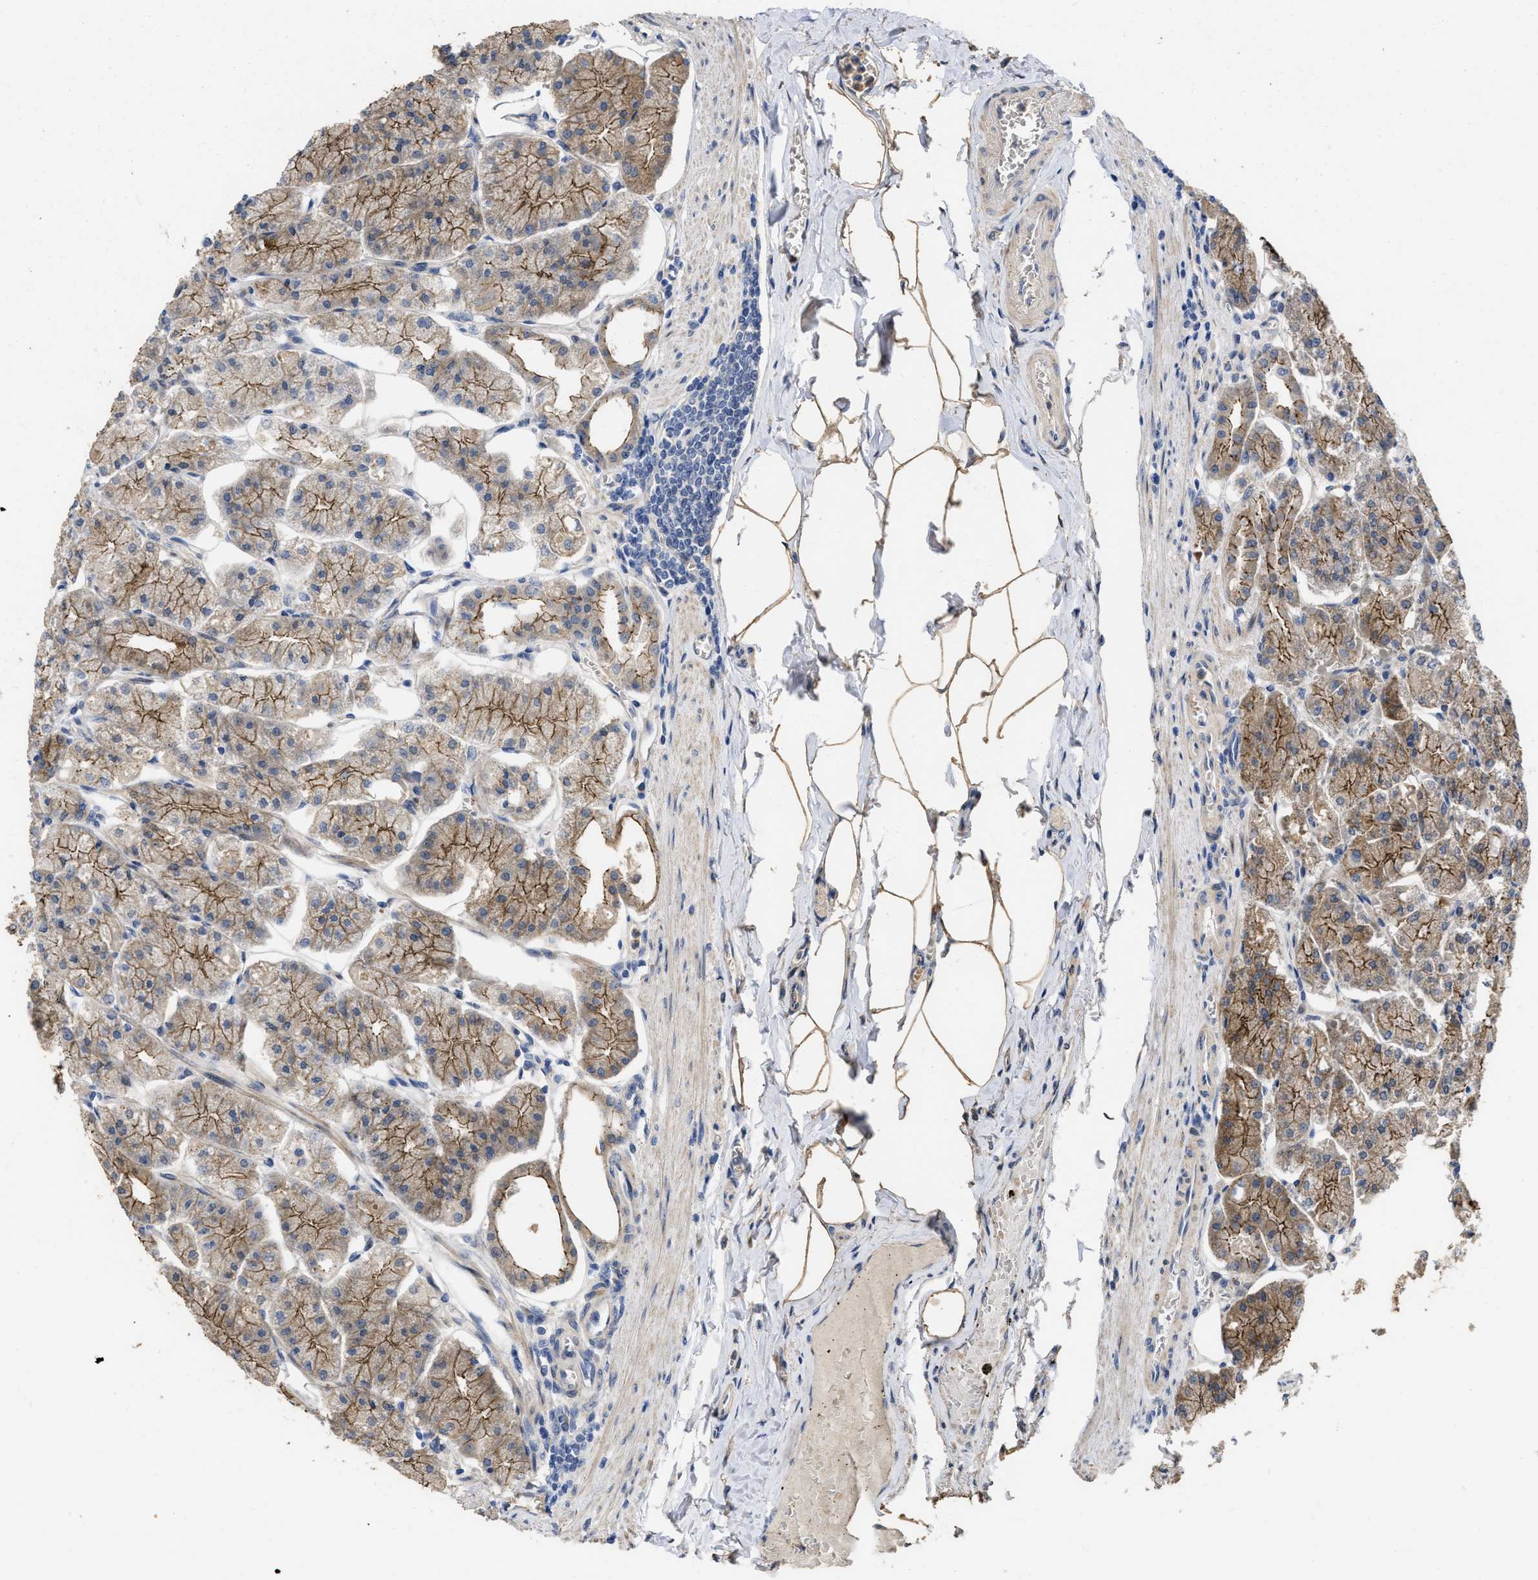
{"staining": {"intensity": "strong", "quantity": ">75%", "location": "cytoplasmic/membranous,nuclear"}, "tissue": "stomach", "cell_type": "Glandular cells", "image_type": "normal", "snomed": [{"axis": "morphology", "description": "Normal tissue, NOS"}, {"axis": "topography", "description": "Stomach, lower"}], "caption": "Protein expression by immunohistochemistry exhibits strong cytoplasmic/membranous,nuclear staining in approximately >75% of glandular cells in normal stomach. (DAB (3,3'-diaminobenzidine) IHC with brightfield microscopy, high magnification).", "gene": "CDPF1", "patient": {"sex": "male", "age": 71}}